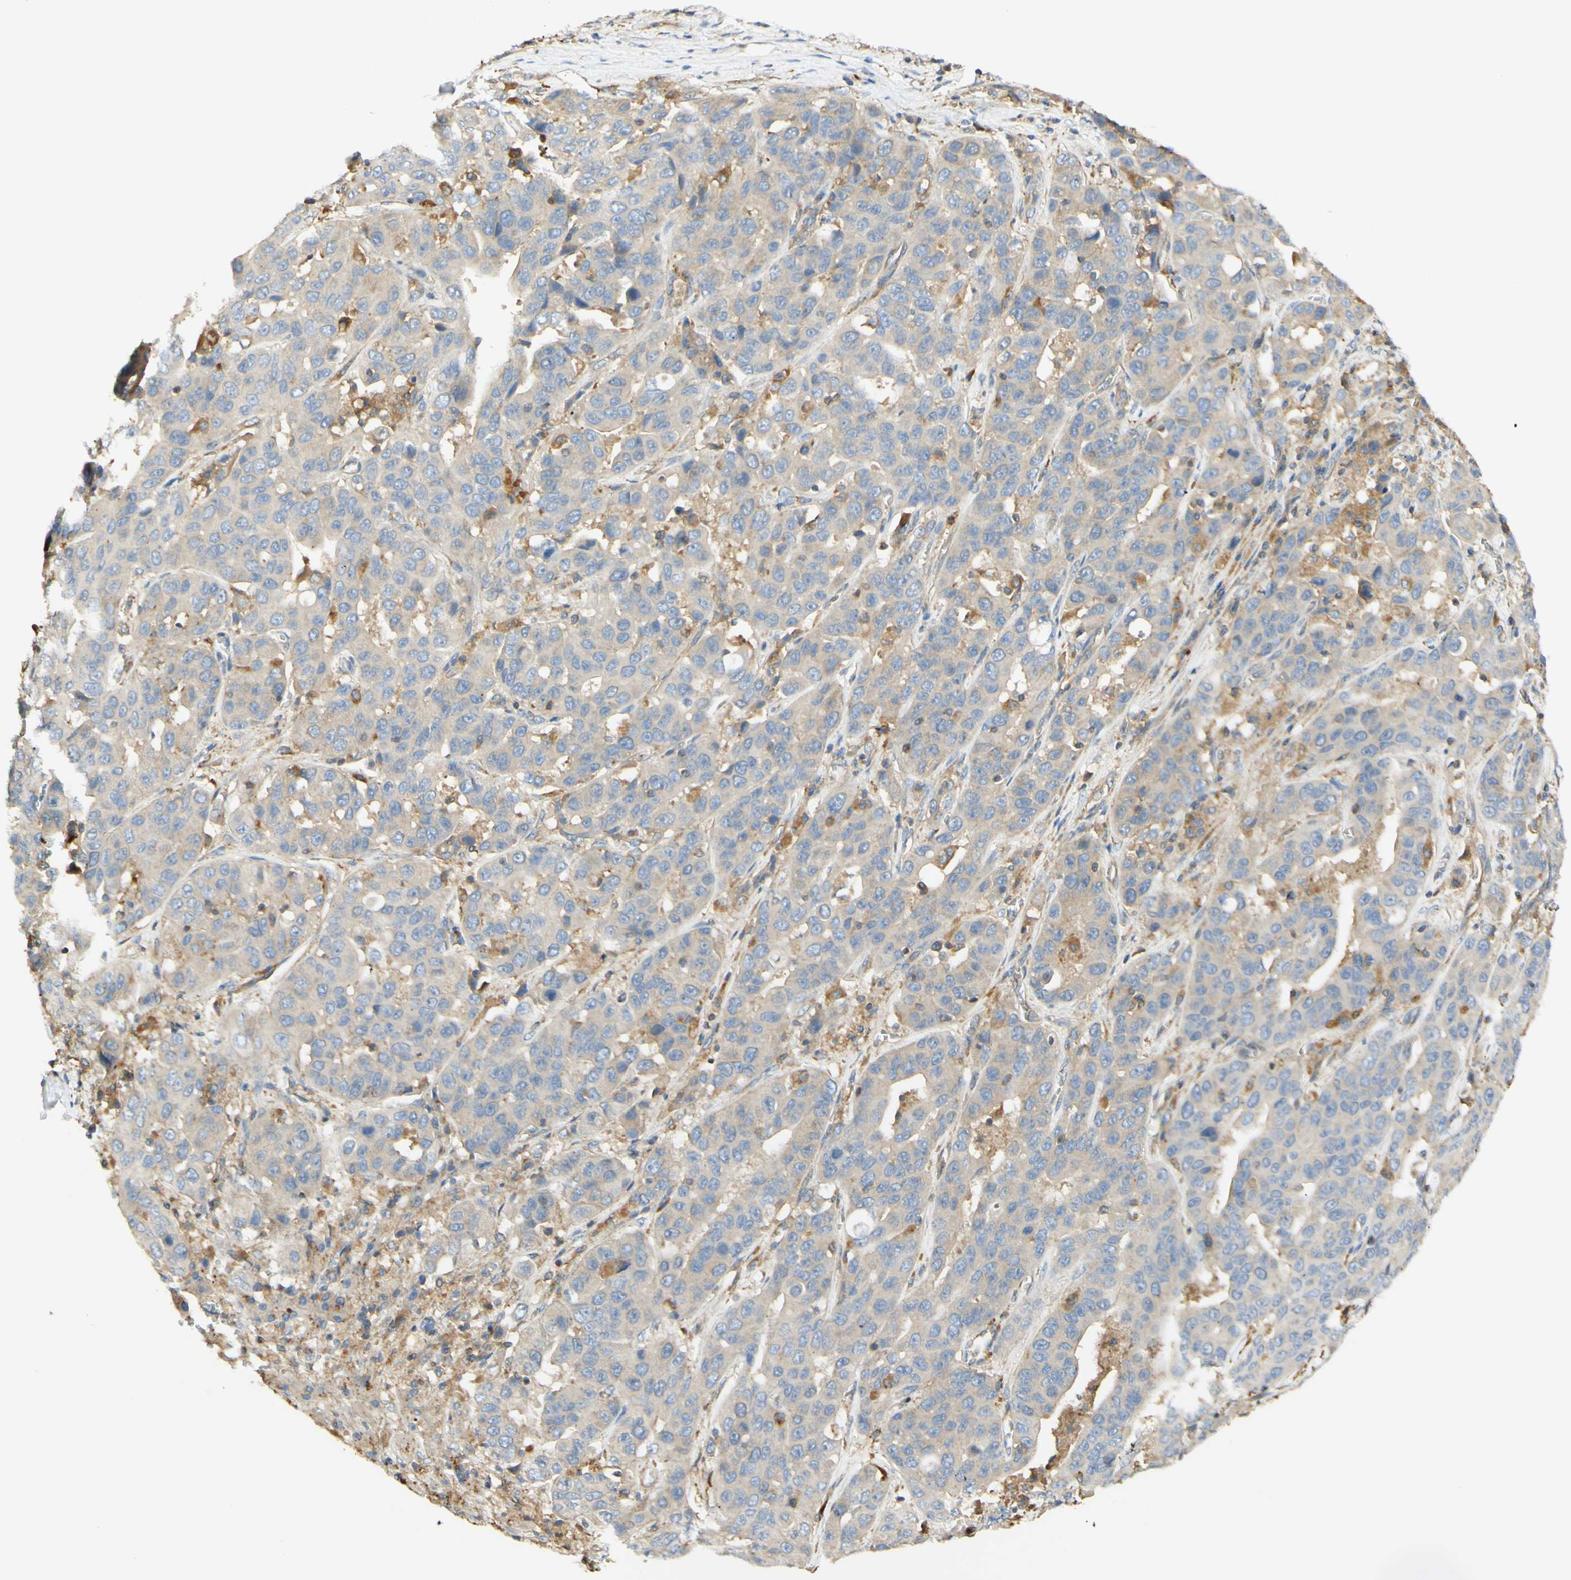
{"staining": {"intensity": "weak", "quantity": ">75%", "location": "cytoplasmic/membranous"}, "tissue": "liver cancer", "cell_type": "Tumor cells", "image_type": "cancer", "snomed": [{"axis": "morphology", "description": "Cholangiocarcinoma"}, {"axis": "topography", "description": "Liver"}], "caption": "There is low levels of weak cytoplasmic/membranous positivity in tumor cells of cholangiocarcinoma (liver), as demonstrated by immunohistochemical staining (brown color).", "gene": "IKBKG", "patient": {"sex": "female", "age": 52}}